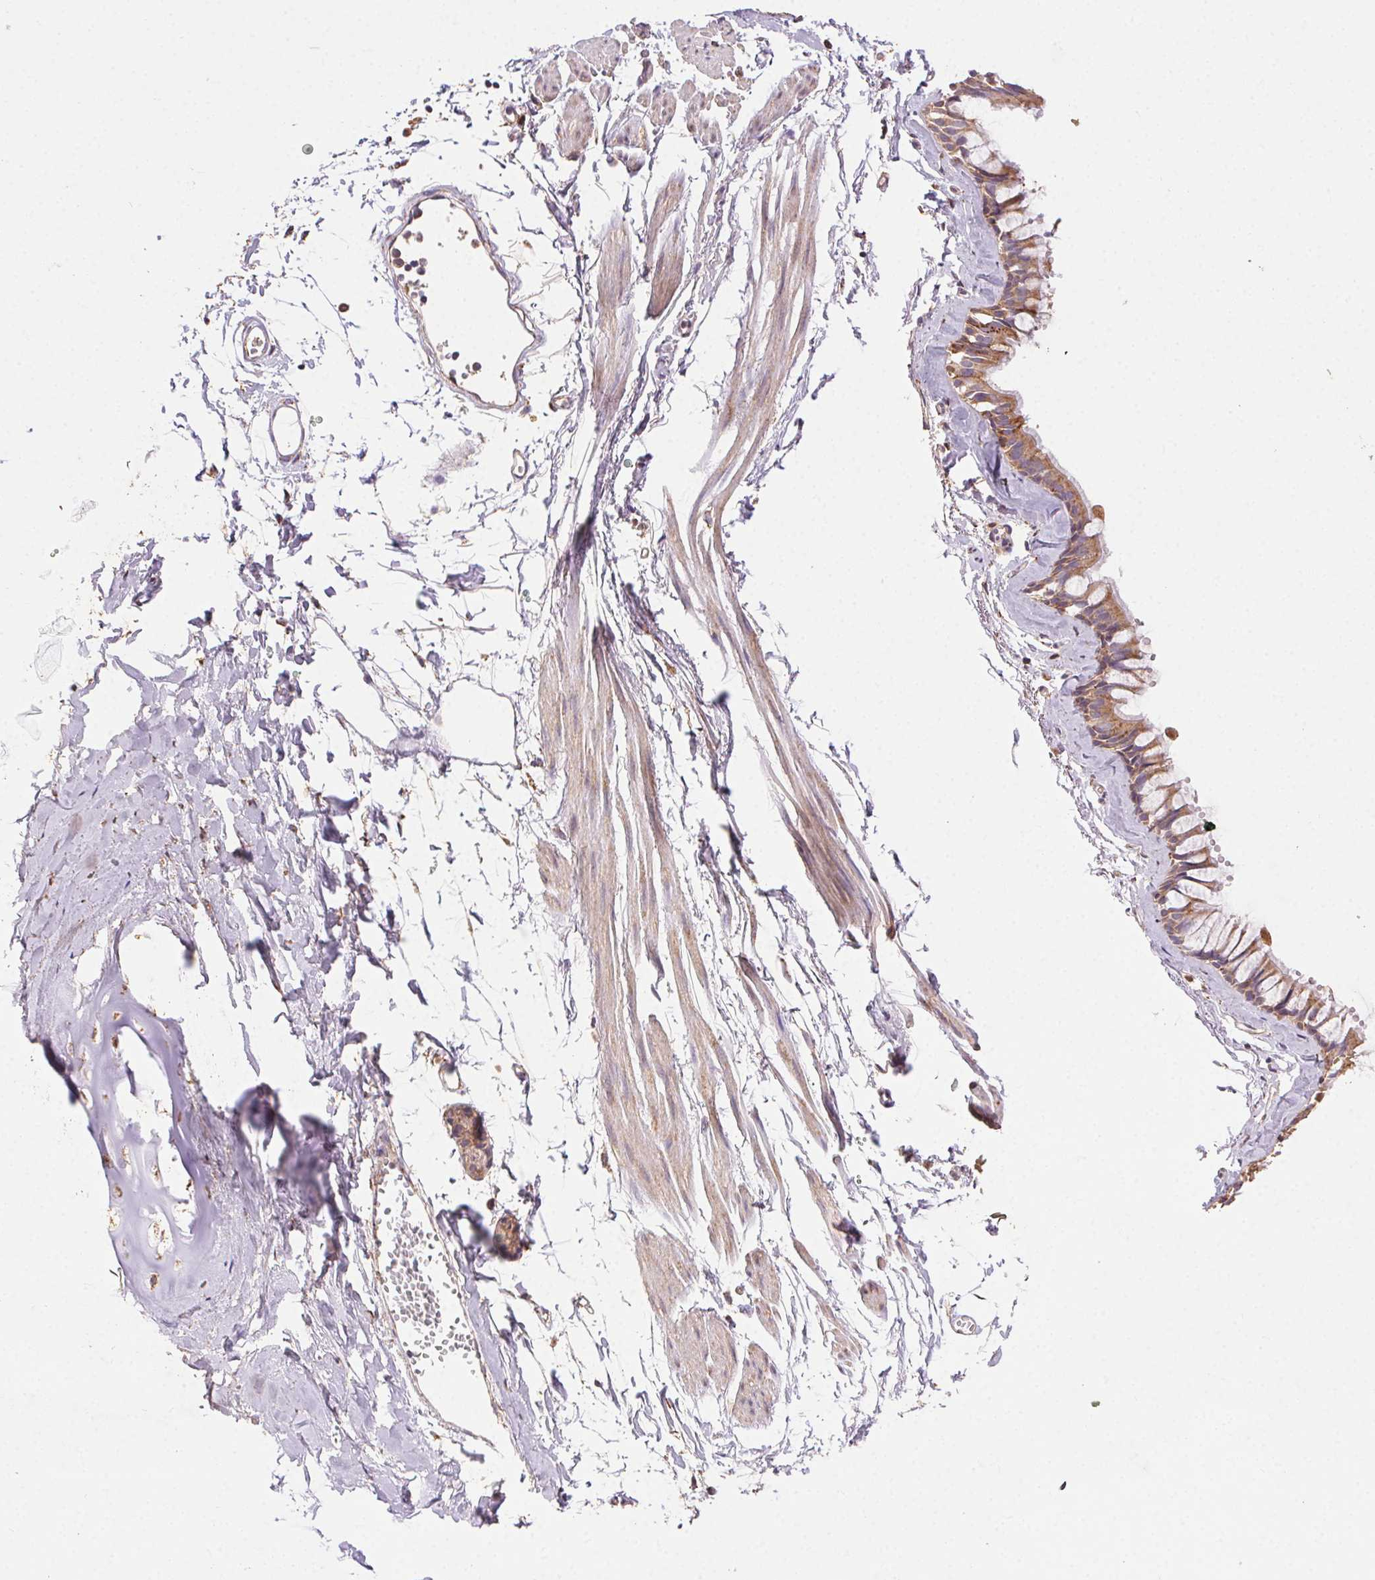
{"staining": {"intensity": "moderate", "quantity": ">75%", "location": "cytoplasmic/membranous"}, "tissue": "bronchus", "cell_type": "Respiratory epithelial cells", "image_type": "normal", "snomed": [{"axis": "morphology", "description": "Normal tissue, NOS"}, {"axis": "topography", "description": "Cartilage tissue"}, {"axis": "topography", "description": "Bronchus"}], "caption": "This micrograph shows immunohistochemistry (IHC) staining of normal human bronchus, with medium moderate cytoplasmic/membranous positivity in about >75% of respiratory epithelial cells.", "gene": "FNBP1L", "patient": {"sex": "female", "age": 59}}